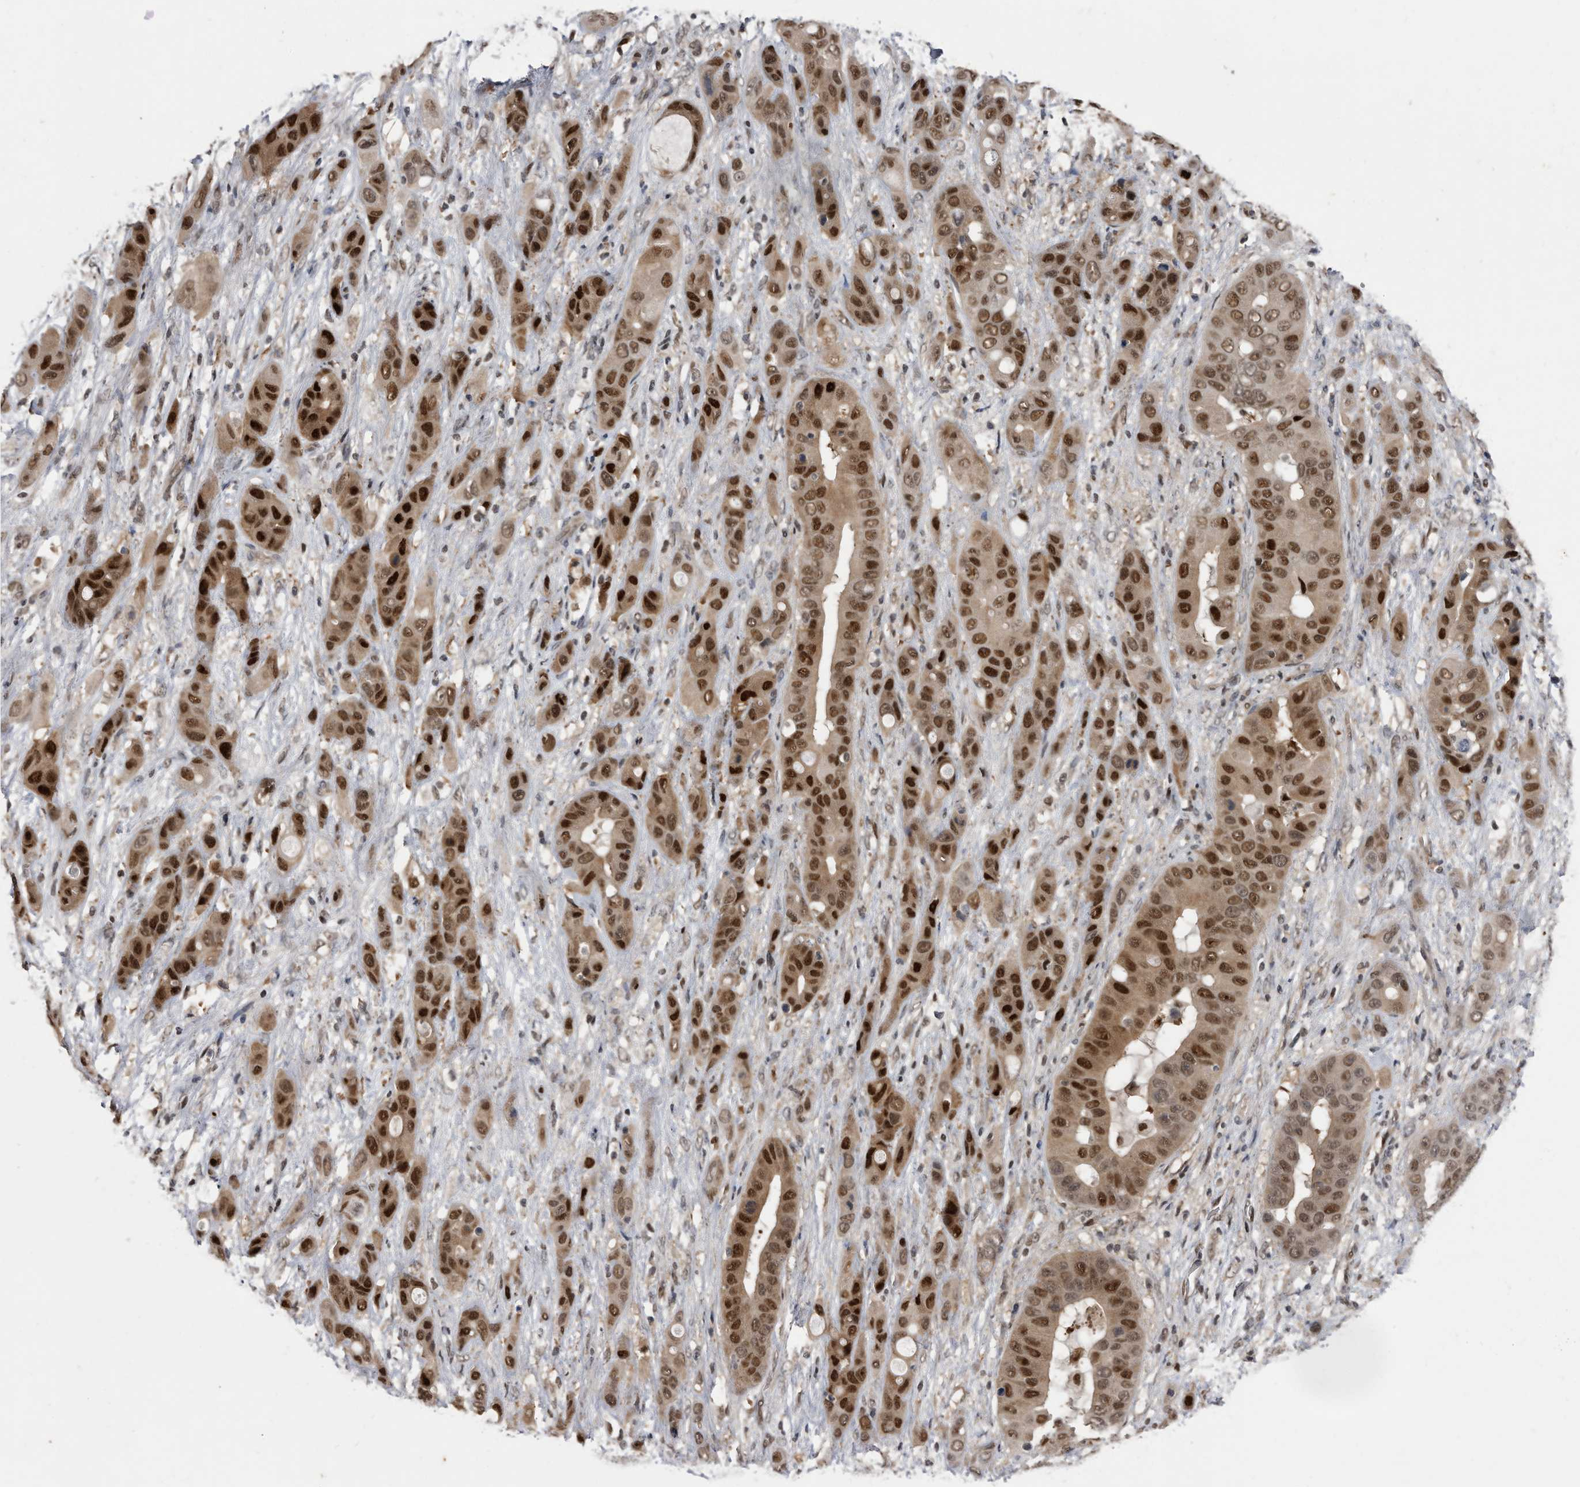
{"staining": {"intensity": "strong", "quantity": ">75%", "location": "cytoplasmic/membranous,nuclear"}, "tissue": "liver cancer", "cell_type": "Tumor cells", "image_type": "cancer", "snomed": [{"axis": "morphology", "description": "Cholangiocarcinoma"}, {"axis": "topography", "description": "Liver"}], "caption": "This is an image of immunohistochemistry staining of liver cancer (cholangiocarcinoma), which shows strong positivity in the cytoplasmic/membranous and nuclear of tumor cells.", "gene": "RAD23B", "patient": {"sex": "female", "age": 52}}